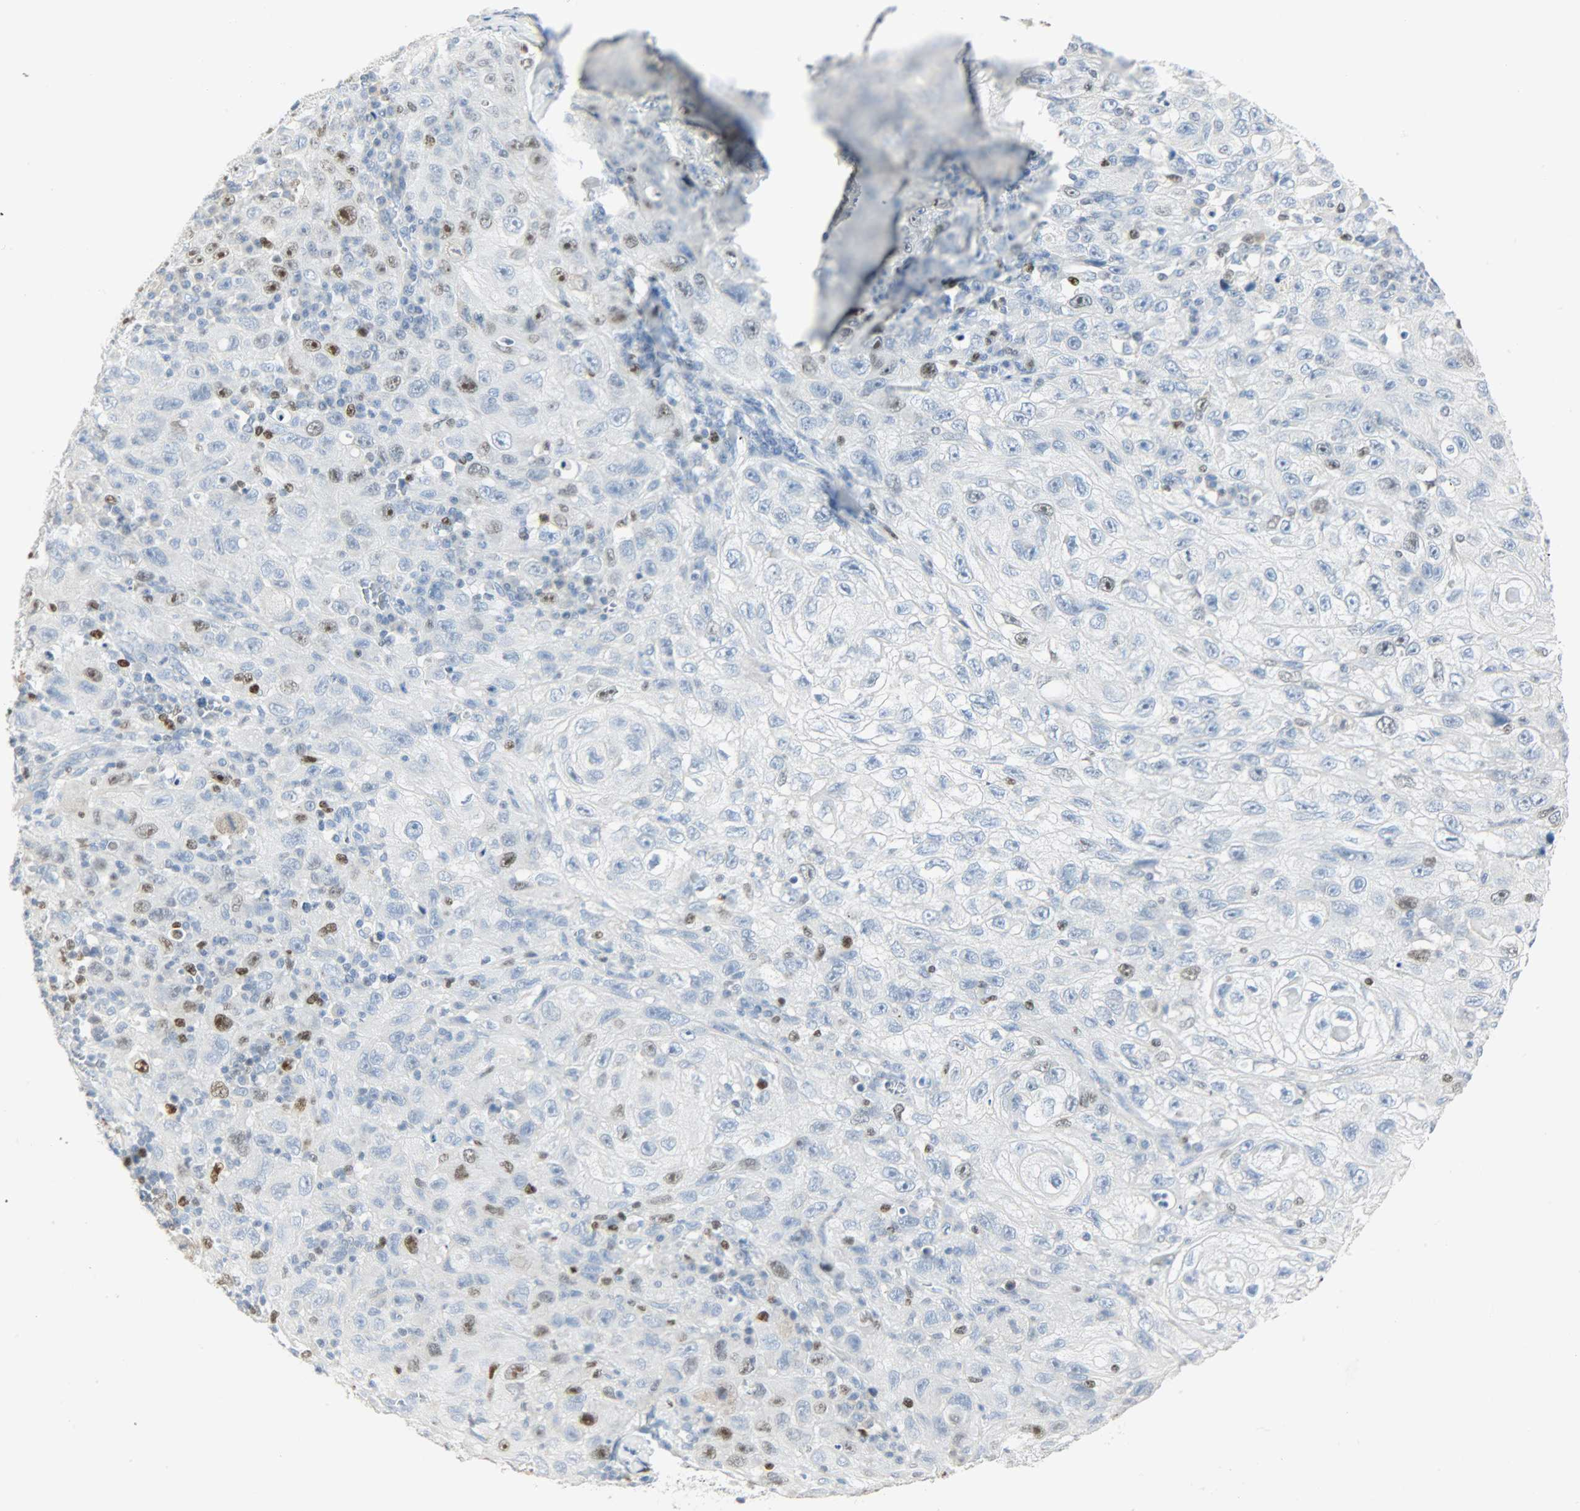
{"staining": {"intensity": "moderate", "quantity": "<25%", "location": "nuclear"}, "tissue": "skin cancer", "cell_type": "Tumor cells", "image_type": "cancer", "snomed": [{"axis": "morphology", "description": "Squamous cell carcinoma, NOS"}, {"axis": "topography", "description": "Skin"}], "caption": "Brown immunohistochemical staining in squamous cell carcinoma (skin) displays moderate nuclear positivity in approximately <25% of tumor cells. Ihc stains the protein of interest in brown and the nuclei are stained blue.", "gene": "HELLS", "patient": {"sex": "male", "age": 75}}